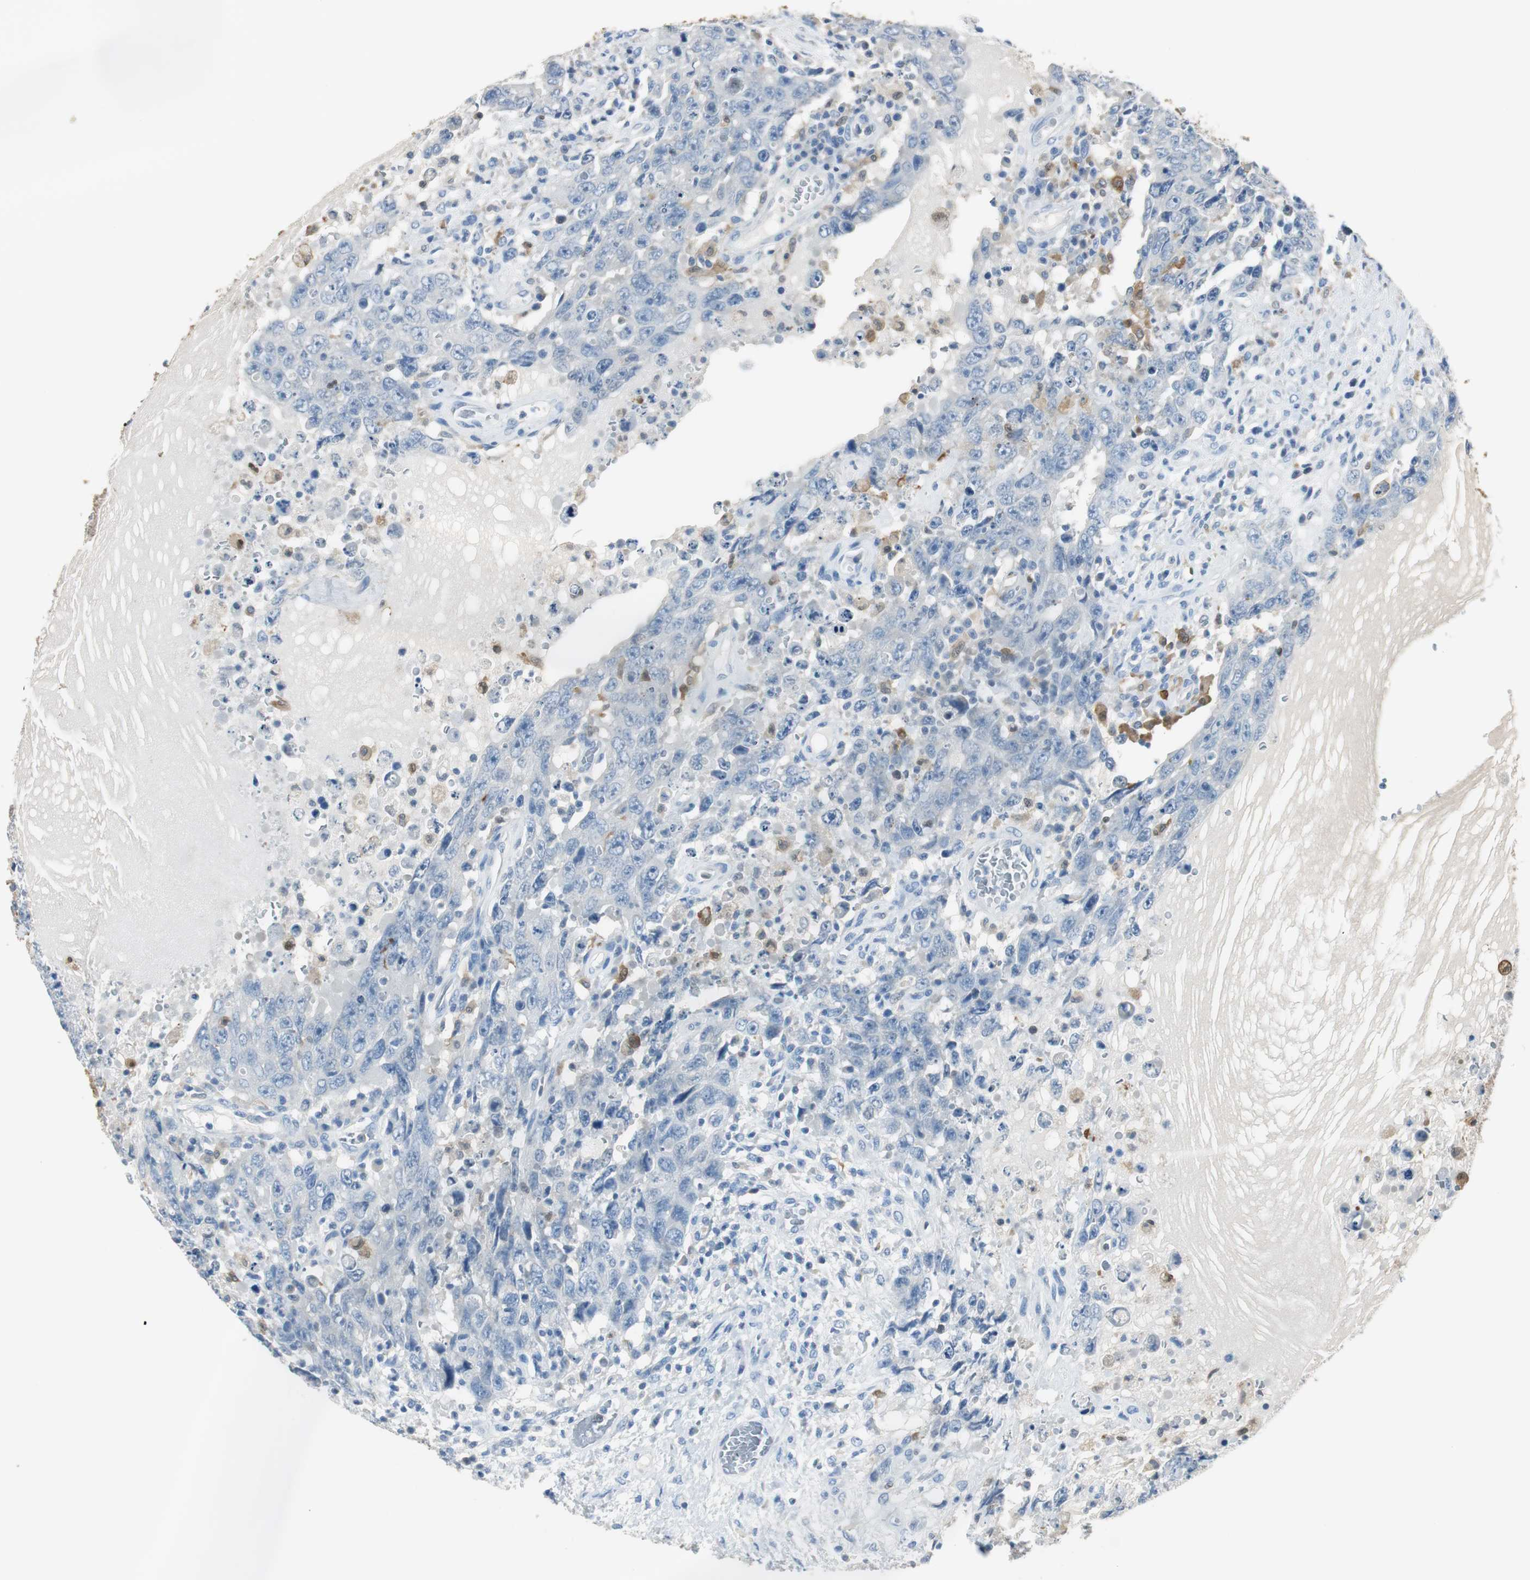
{"staining": {"intensity": "negative", "quantity": "none", "location": "none"}, "tissue": "testis cancer", "cell_type": "Tumor cells", "image_type": "cancer", "snomed": [{"axis": "morphology", "description": "Carcinoma, Embryonal, NOS"}, {"axis": "topography", "description": "Testis"}], "caption": "IHC image of neoplastic tissue: testis cancer (embryonal carcinoma) stained with DAB (3,3'-diaminobenzidine) displays no significant protein expression in tumor cells.", "gene": "FBP1", "patient": {"sex": "male", "age": 26}}